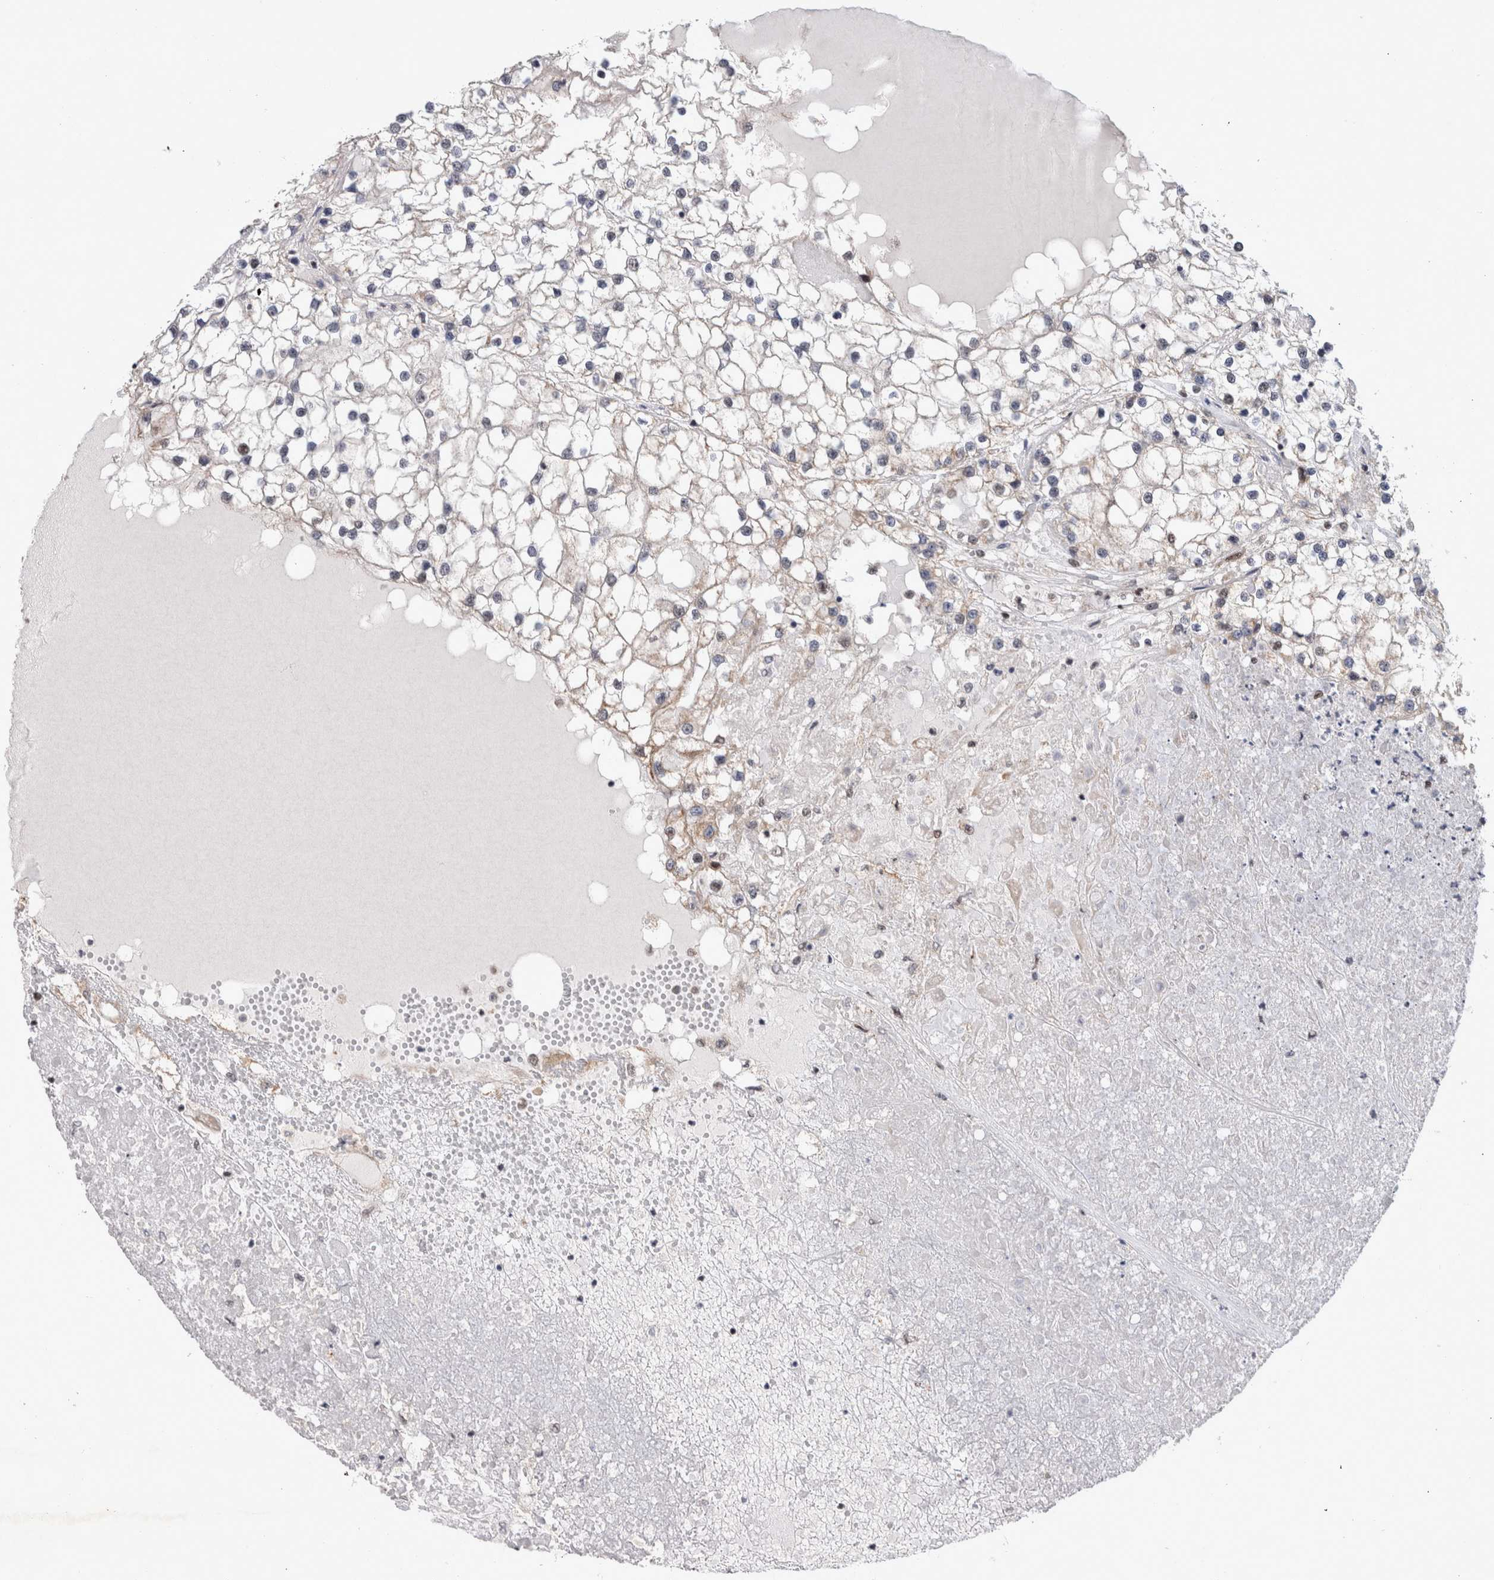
{"staining": {"intensity": "negative", "quantity": "none", "location": "none"}, "tissue": "renal cancer", "cell_type": "Tumor cells", "image_type": "cancer", "snomed": [{"axis": "morphology", "description": "Adenocarcinoma, NOS"}, {"axis": "topography", "description": "Kidney"}], "caption": "IHC histopathology image of human renal cancer (adenocarcinoma) stained for a protein (brown), which displays no staining in tumor cells. The staining is performed using DAB brown chromogen with nuclei counter-stained in using hematoxylin.", "gene": "MRPL37", "patient": {"sex": "male", "age": 68}}